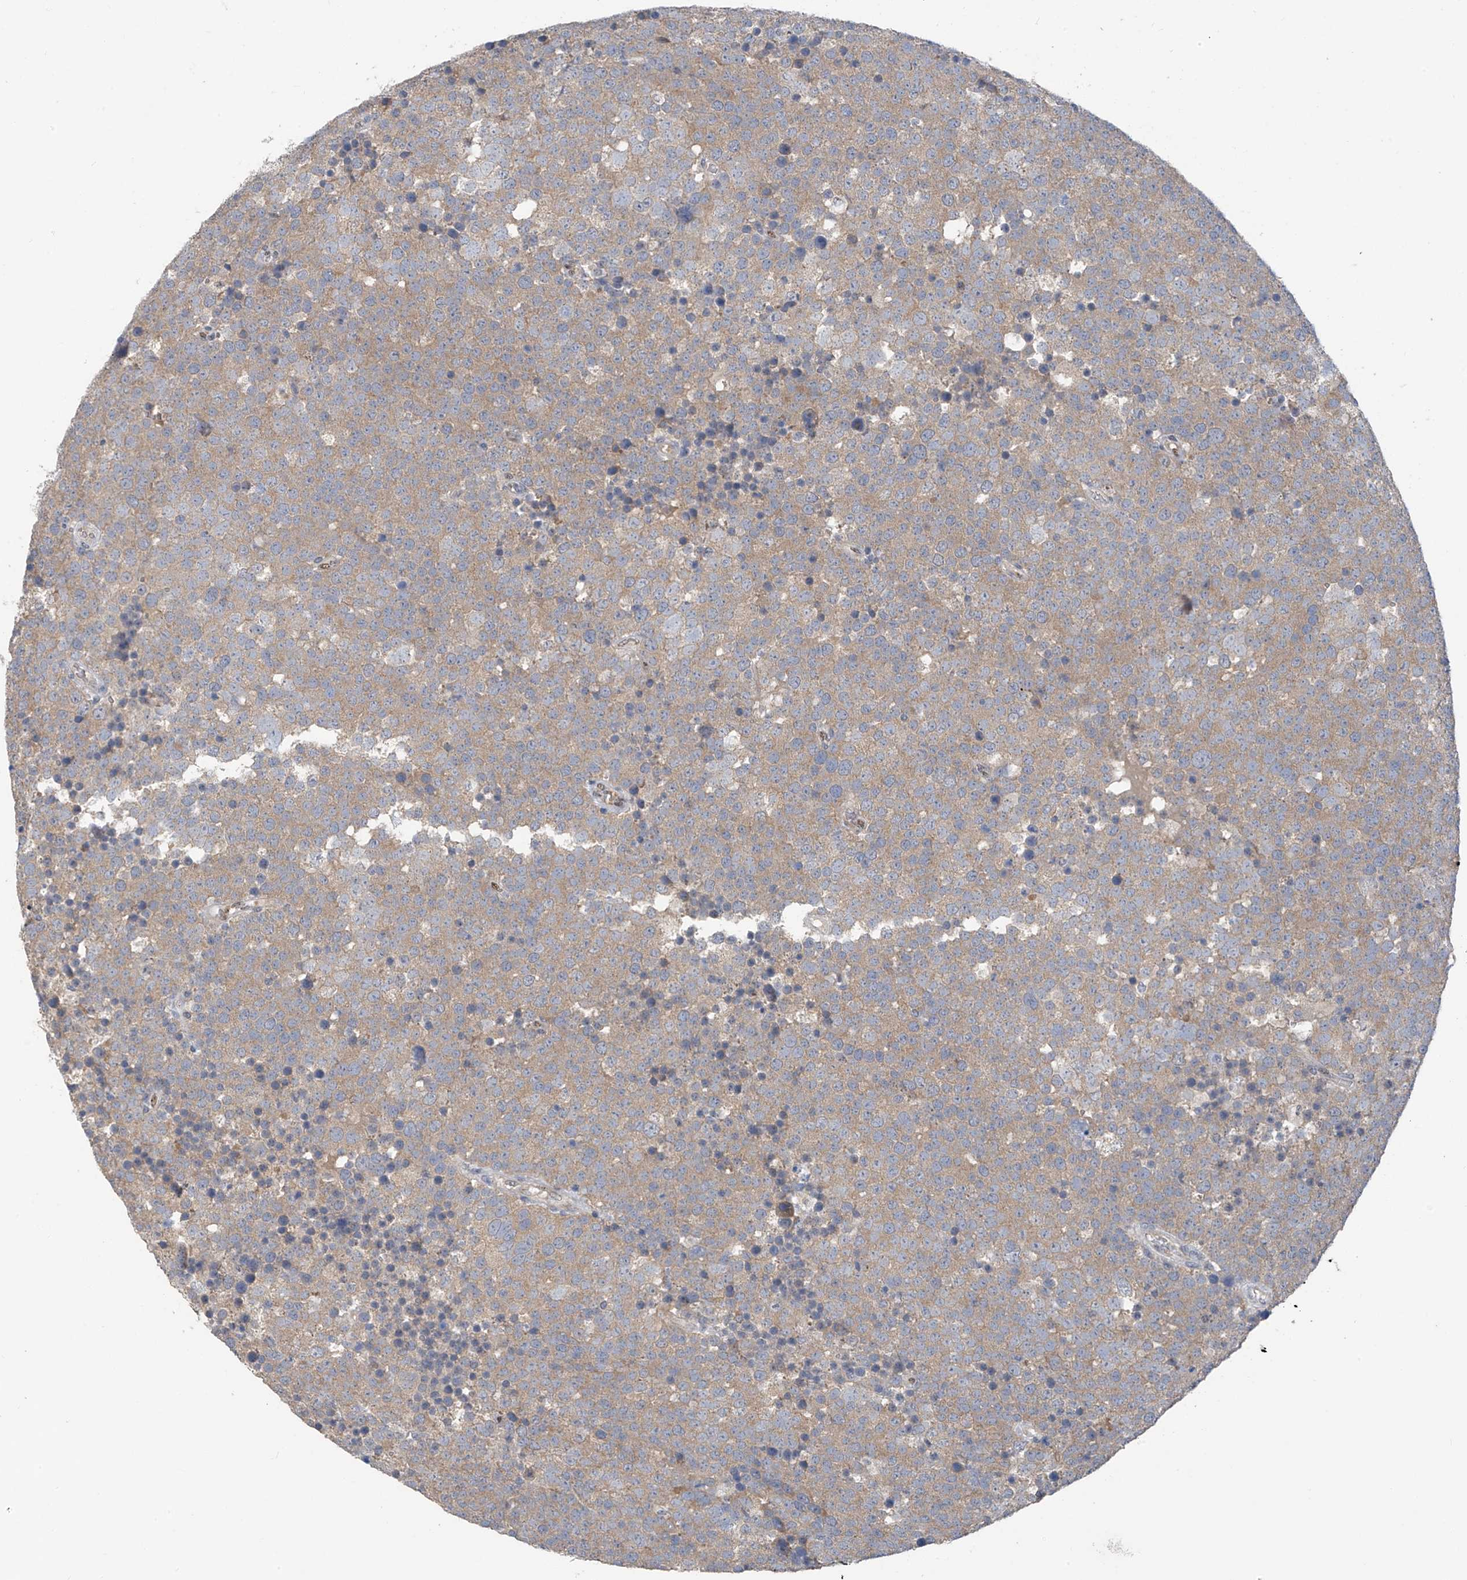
{"staining": {"intensity": "moderate", "quantity": "25%-75%", "location": "cytoplasmic/membranous"}, "tissue": "testis cancer", "cell_type": "Tumor cells", "image_type": "cancer", "snomed": [{"axis": "morphology", "description": "Seminoma, NOS"}, {"axis": "topography", "description": "Testis"}], "caption": "Brown immunohistochemical staining in human testis seminoma shows moderate cytoplasmic/membranous positivity in about 25%-75% of tumor cells.", "gene": "RPL4", "patient": {"sex": "male", "age": 71}}